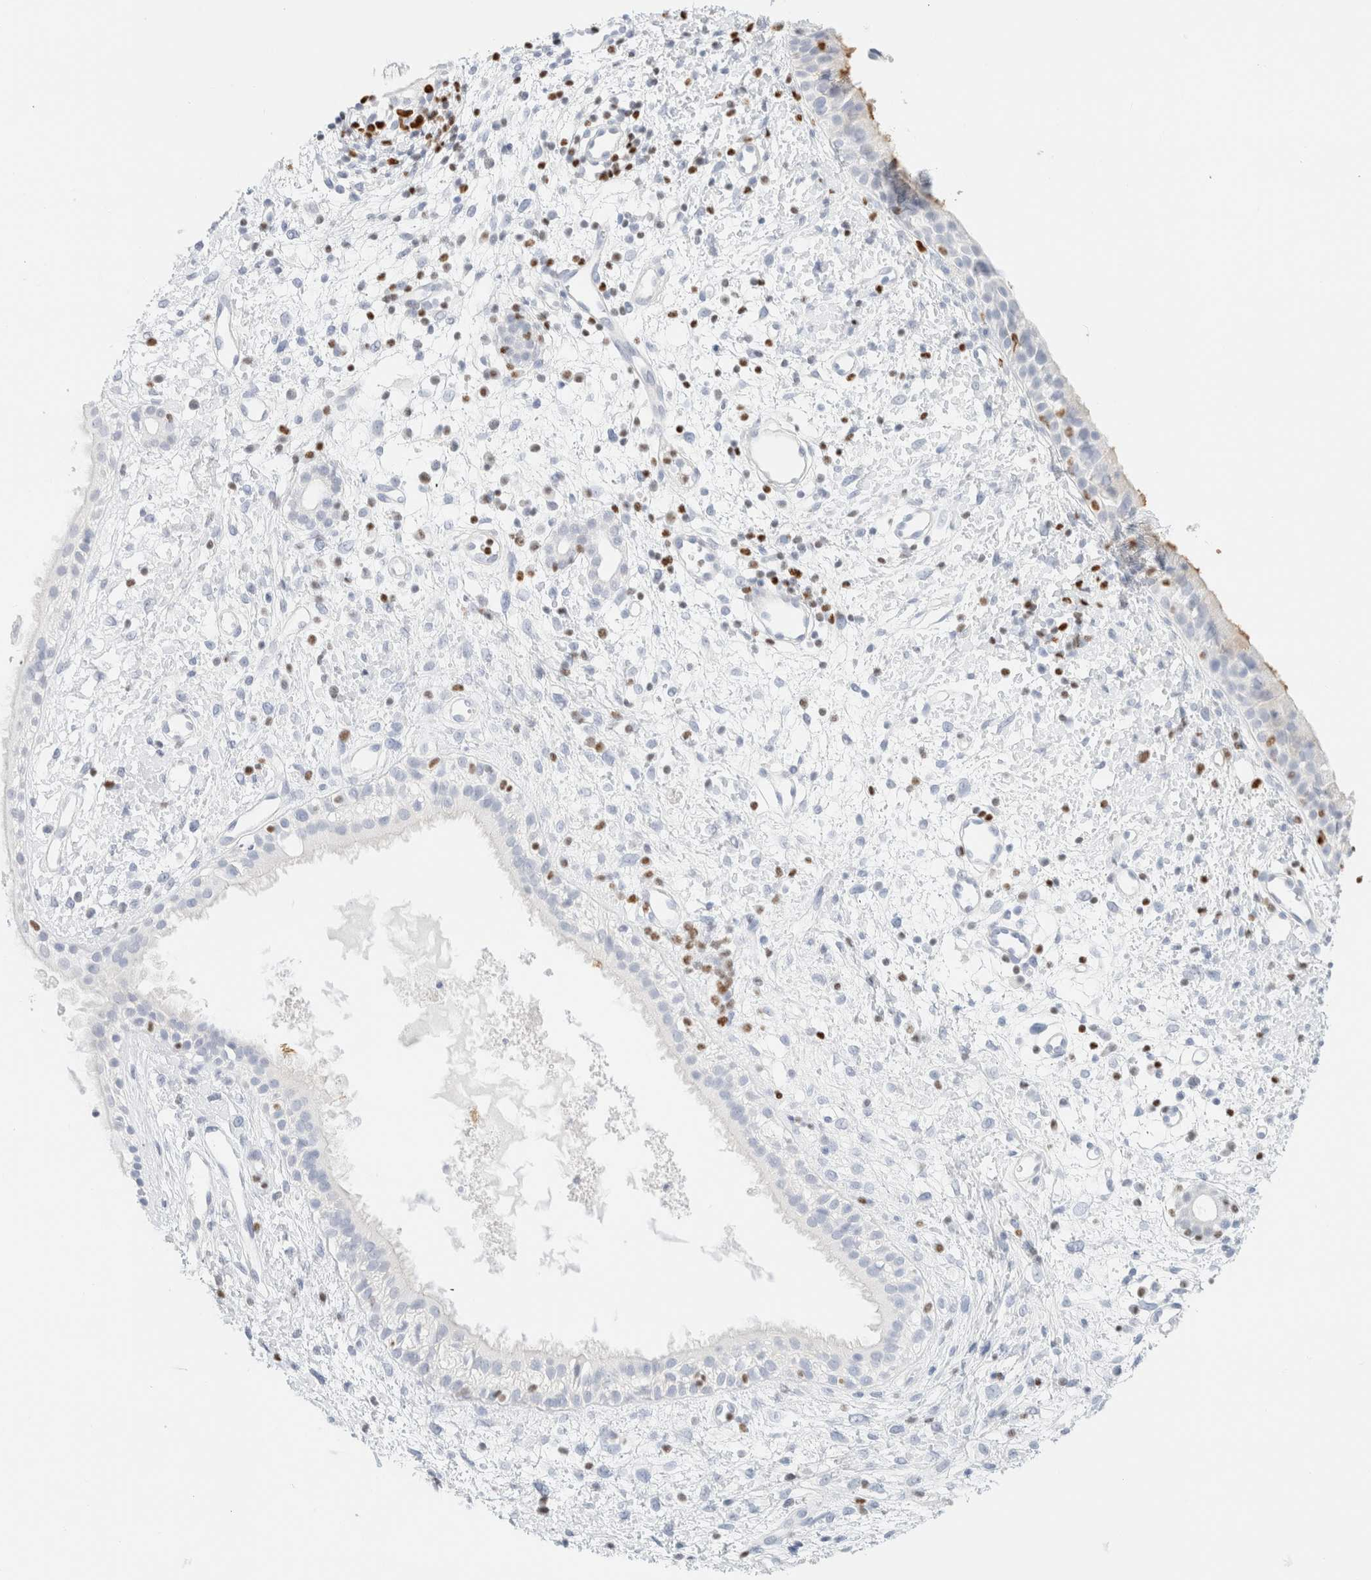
{"staining": {"intensity": "moderate", "quantity": "<25%", "location": "cytoplasmic/membranous"}, "tissue": "nasopharynx", "cell_type": "Respiratory epithelial cells", "image_type": "normal", "snomed": [{"axis": "morphology", "description": "Normal tissue, NOS"}, {"axis": "topography", "description": "Nasopharynx"}], "caption": "Immunohistochemical staining of normal human nasopharynx demonstrates low levels of moderate cytoplasmic/membranous staining in about <25% of respiratory epithelial cells. The staining is performed using DAB brown chromogen to label protein expression. The nuclei are counter-stained blue using hematoxylin.", "gene": "IKZF3", "patient": {"sex": "male", "age": 22}}